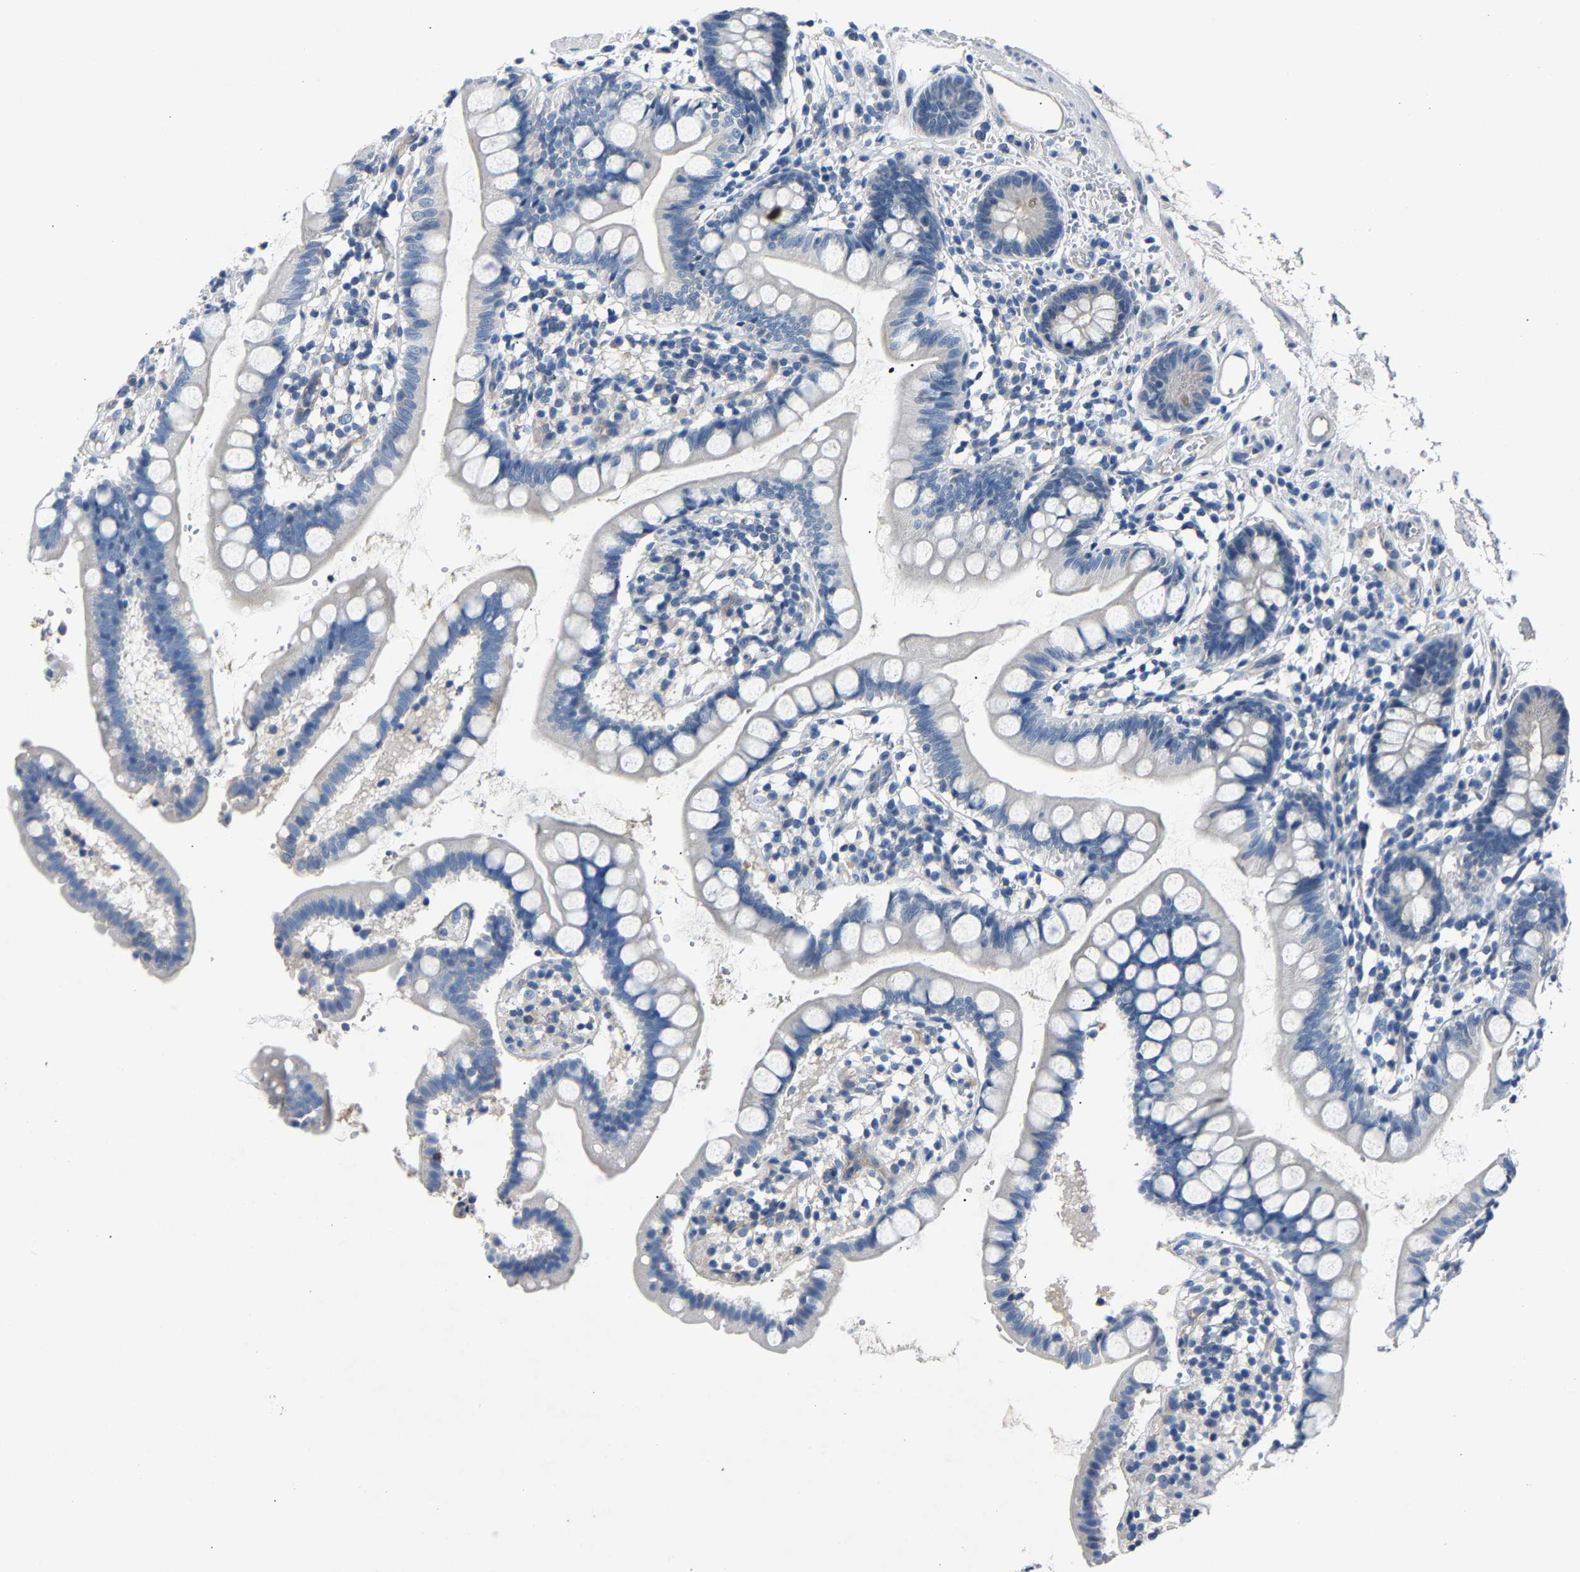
{"staining": {"intensity": "negative", "quantity": "none", "location": "none"}, "tissue": "small intestine", "cell_type": "Glandular cells", "image_type": "normal", "snomed": [{"axis": "morphology", "description": "Normal tissue, NOS"}, {"axis": "topography", "description": "Small intestine"}], "caption": "Protein analysis of normal small intestine reveals no significant expression in glandular cells. (DAB (3,3'-diaminobenzidine) IHC, high magnification).", "gene": "DNAAF5", "patient": {"sex": "female", "age": 84}}